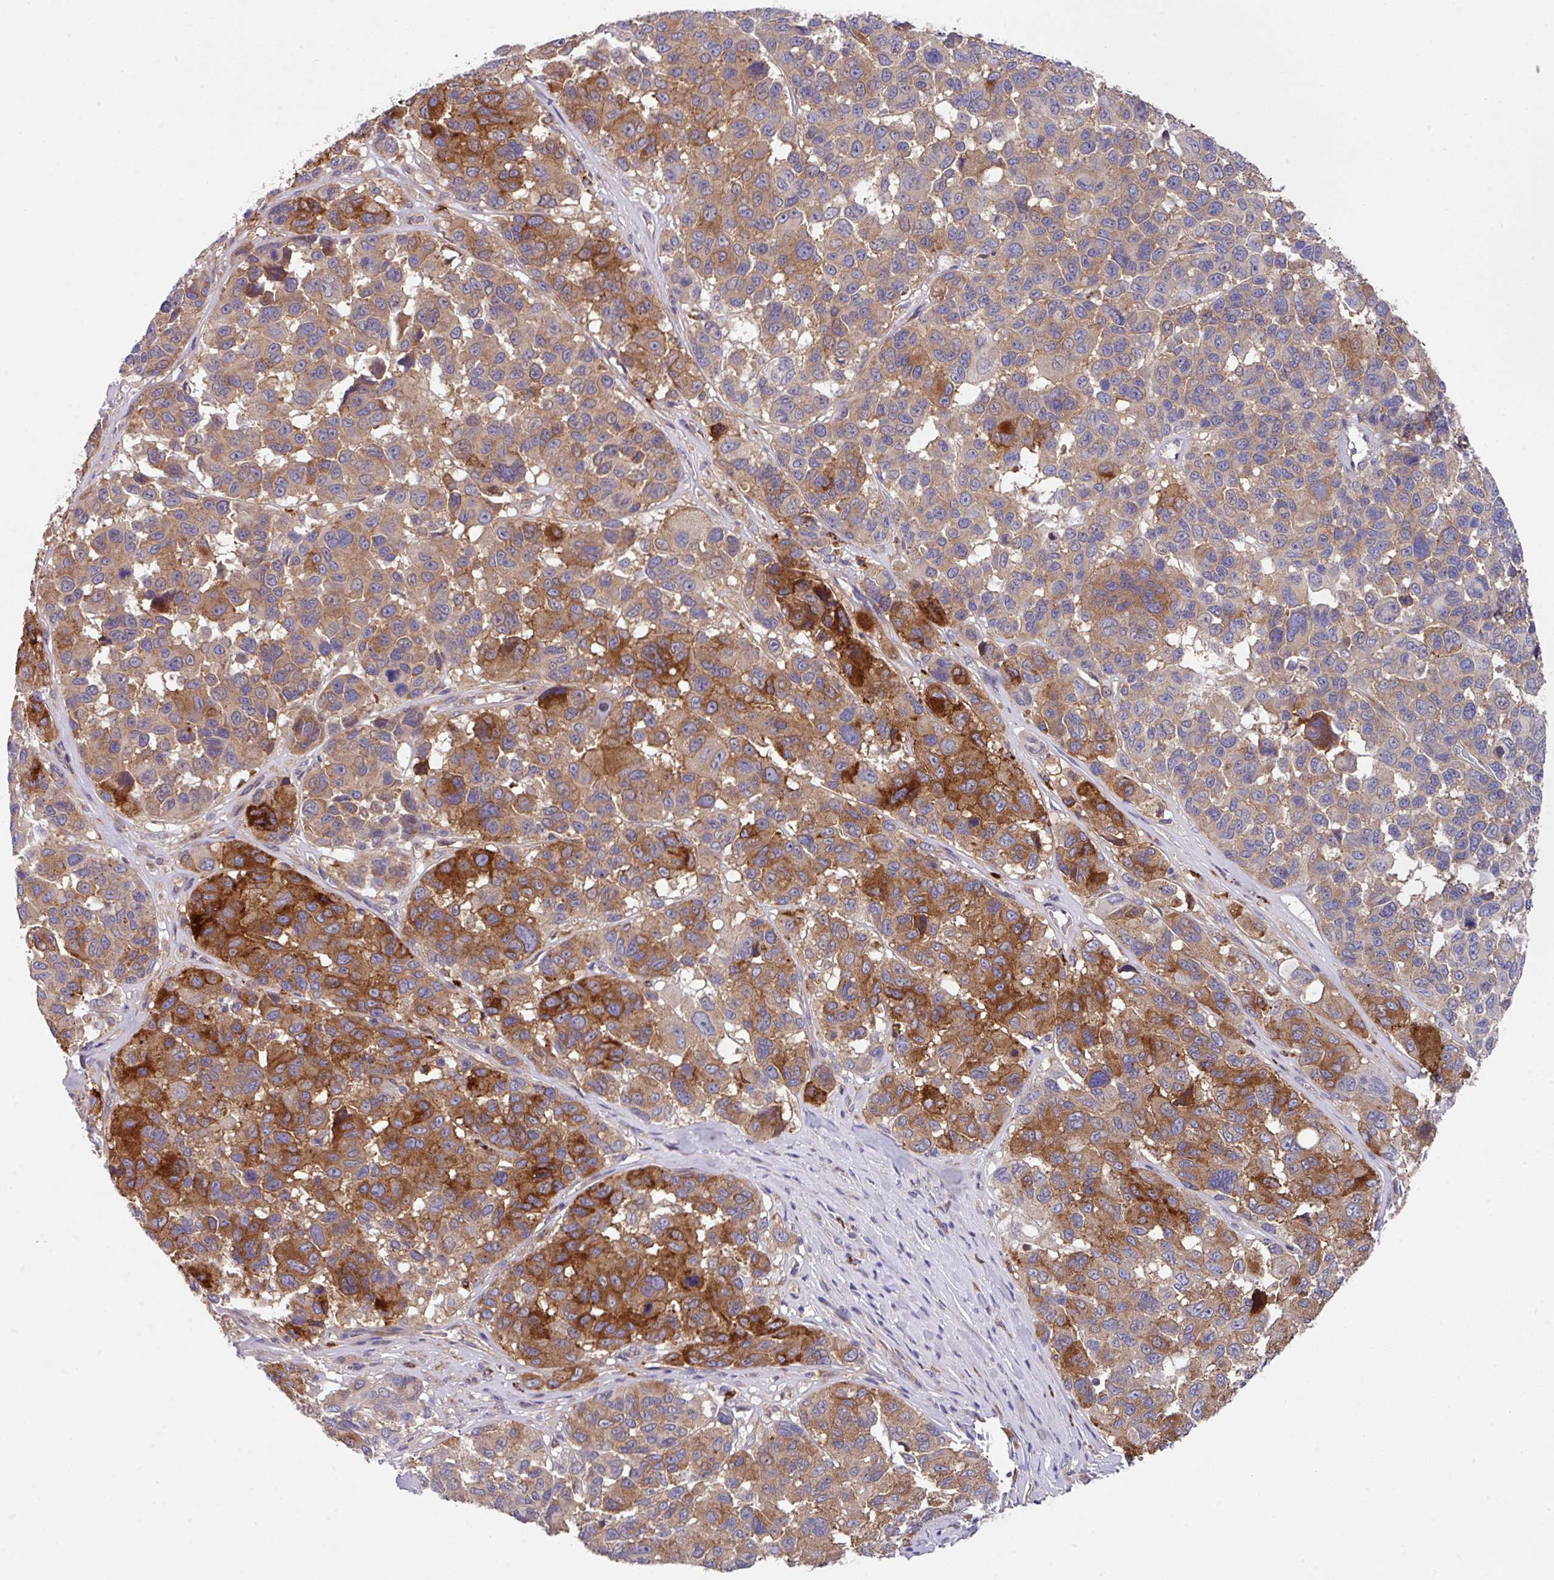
{"staining": {"intensity": "moderate", "quantity": "25%-75%", "location": "cytoplasmic/membranous"}, "tissue": "melanoma", "cell_type": "Tumor cells", "image_type": "cancer", "snomed": [{"axis": "morphology", "description": "Malignant melanoma, NOS"}, {"axis": "topography", "description": "Skin"}], "caption": "This photomicrograph reveals immunohistochemistry staining of malignant melanoma, with medium moderate cytoplasmic/membranous staining in approximately 25%-75% of tumor cells.", "gene": "EIF4B", "patient": {"sex": "female", "age": 66}}